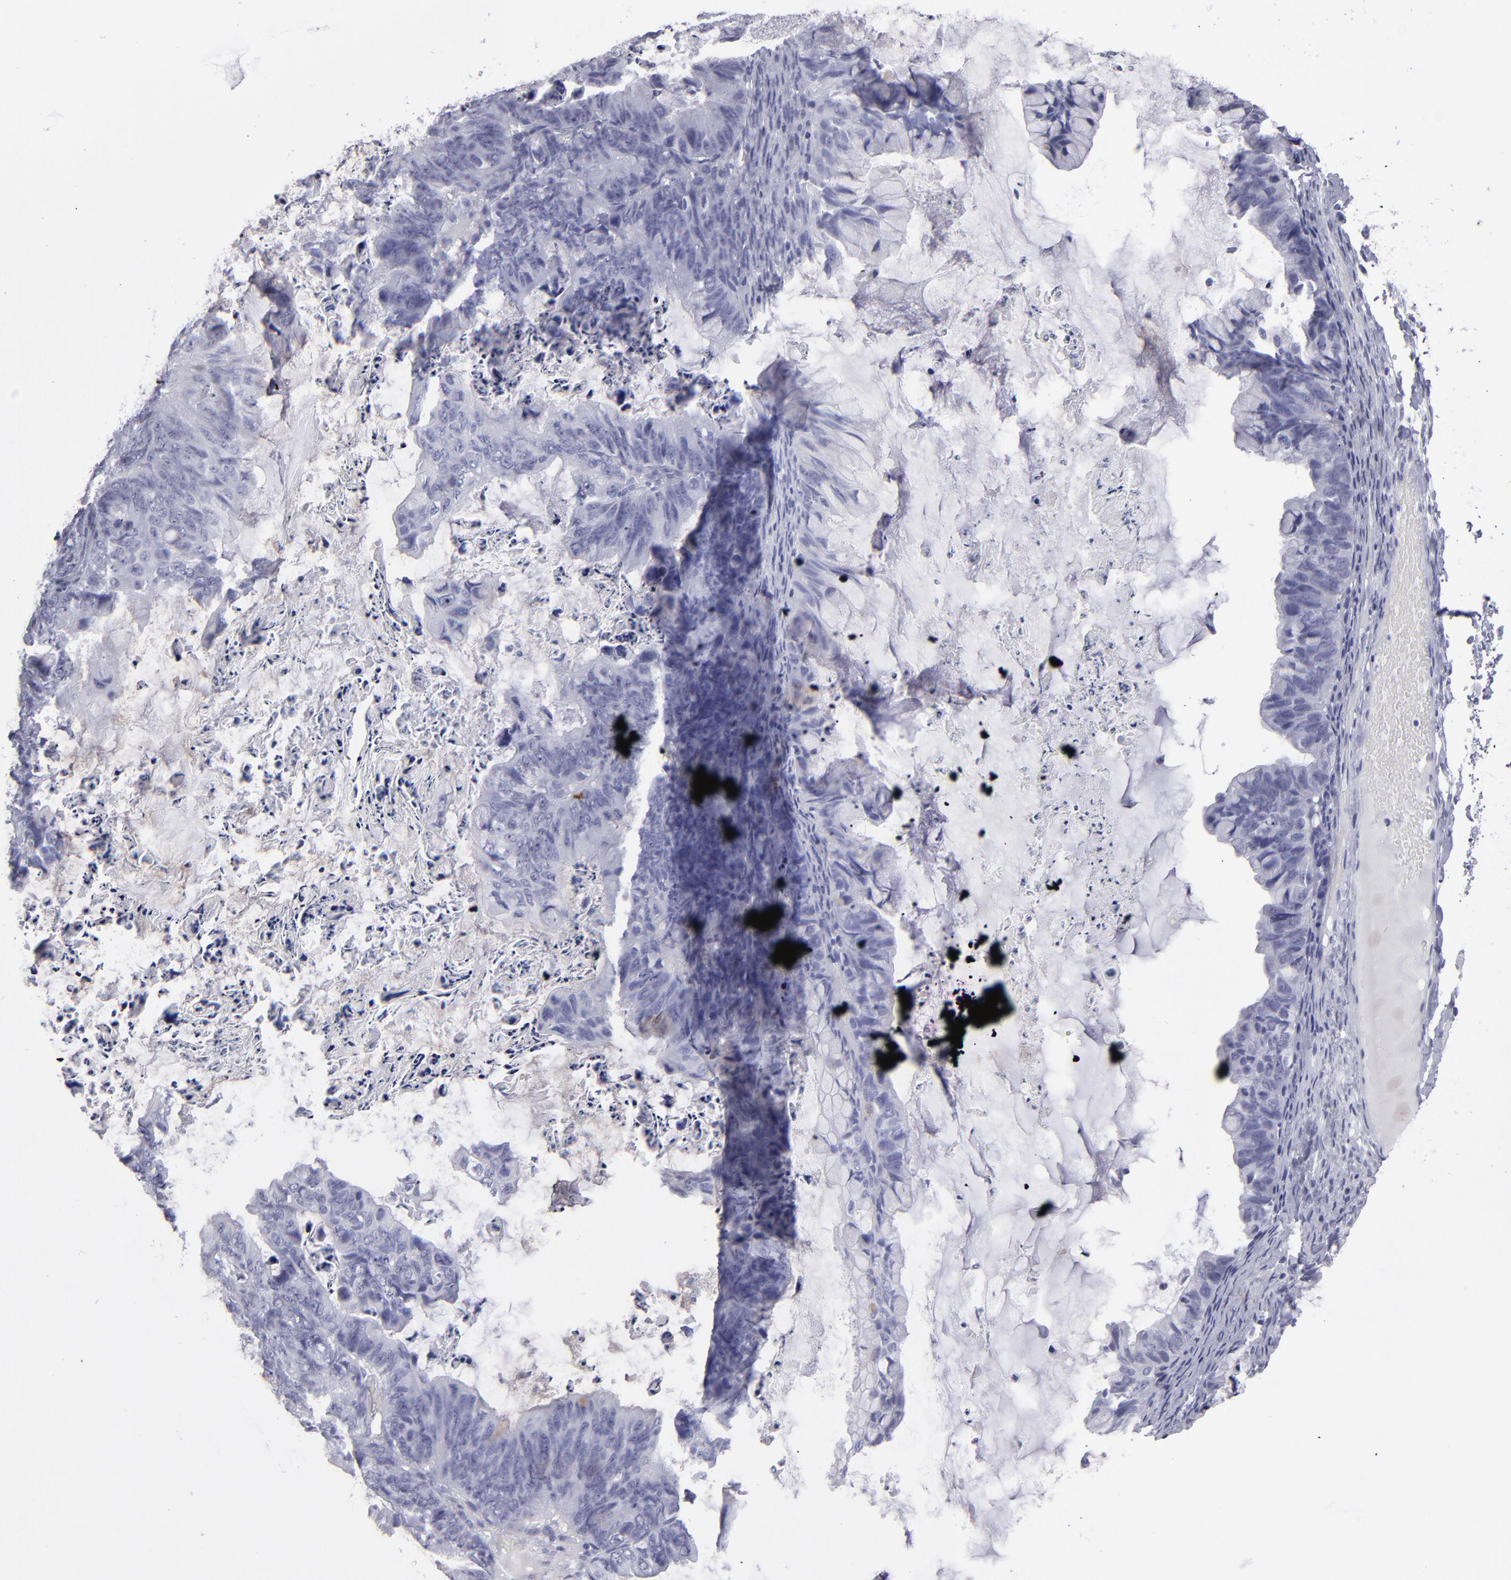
{"staining": {"intensity": "negative", "quantity": "none", "location": "none"}, "tissue": "ovarian cancer", "cell_type": "Tumor cells", "image_type": "cancer", "snomed": [{"axis": "morphology", "description": "Cystadenocarcinoma, mucinous, NOS"}, {"axis": "topography", "description": "Ovary"}], "caption": "Human ovarian cancer (mucinous cystadenocarcinoma) stained for a protein using immunohistochemistry (IHC) reveals no staining in tumor cells.", "gene": "ALDOB", "patient": {"sex": "female", "age": 36}}